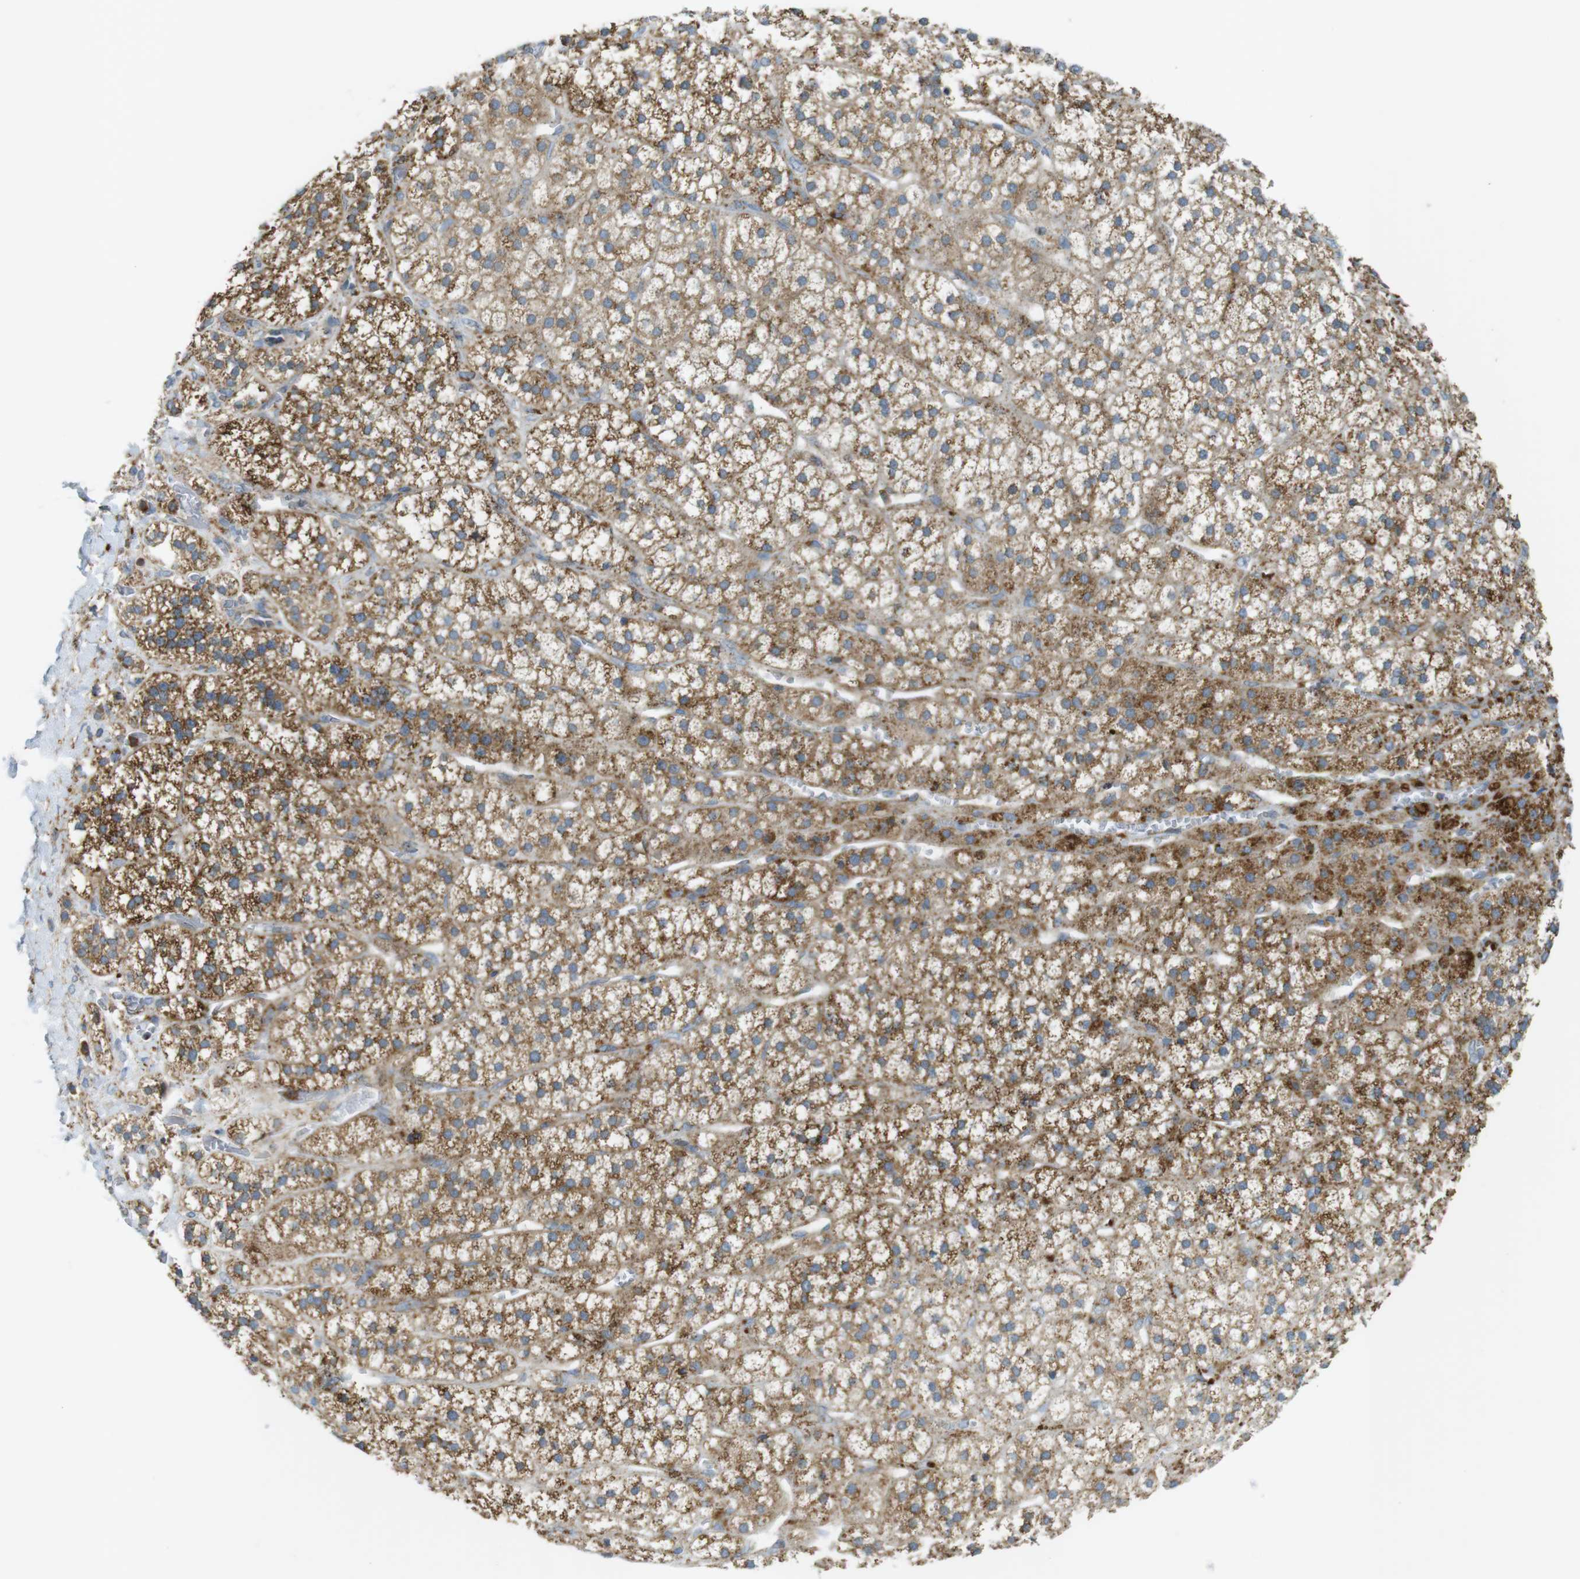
{"staining": {"intensity": "moderate", "quantity": ">75%", "location": "cytoplasmic/membranous"}, "tissue": "adrenal gland", "cell_type": "Glandular cells", "image_type": "normal", "snomed": [{"axis": "morphology", "description": "Normal tissue, NOS"}, {"axis": "topography", "description": "Adrenal gland"}], "caption": "Immunohistochemical staining of benign human adrenal gland displays medium levels of moderate cytoplasmic/membranous expression in approximately >75% of glandular cells. (DAB = brown stain, brightfield microscopy at high magnification).", "gene": "LAMP1", "patient": {"sex": "male", "age": 56}}